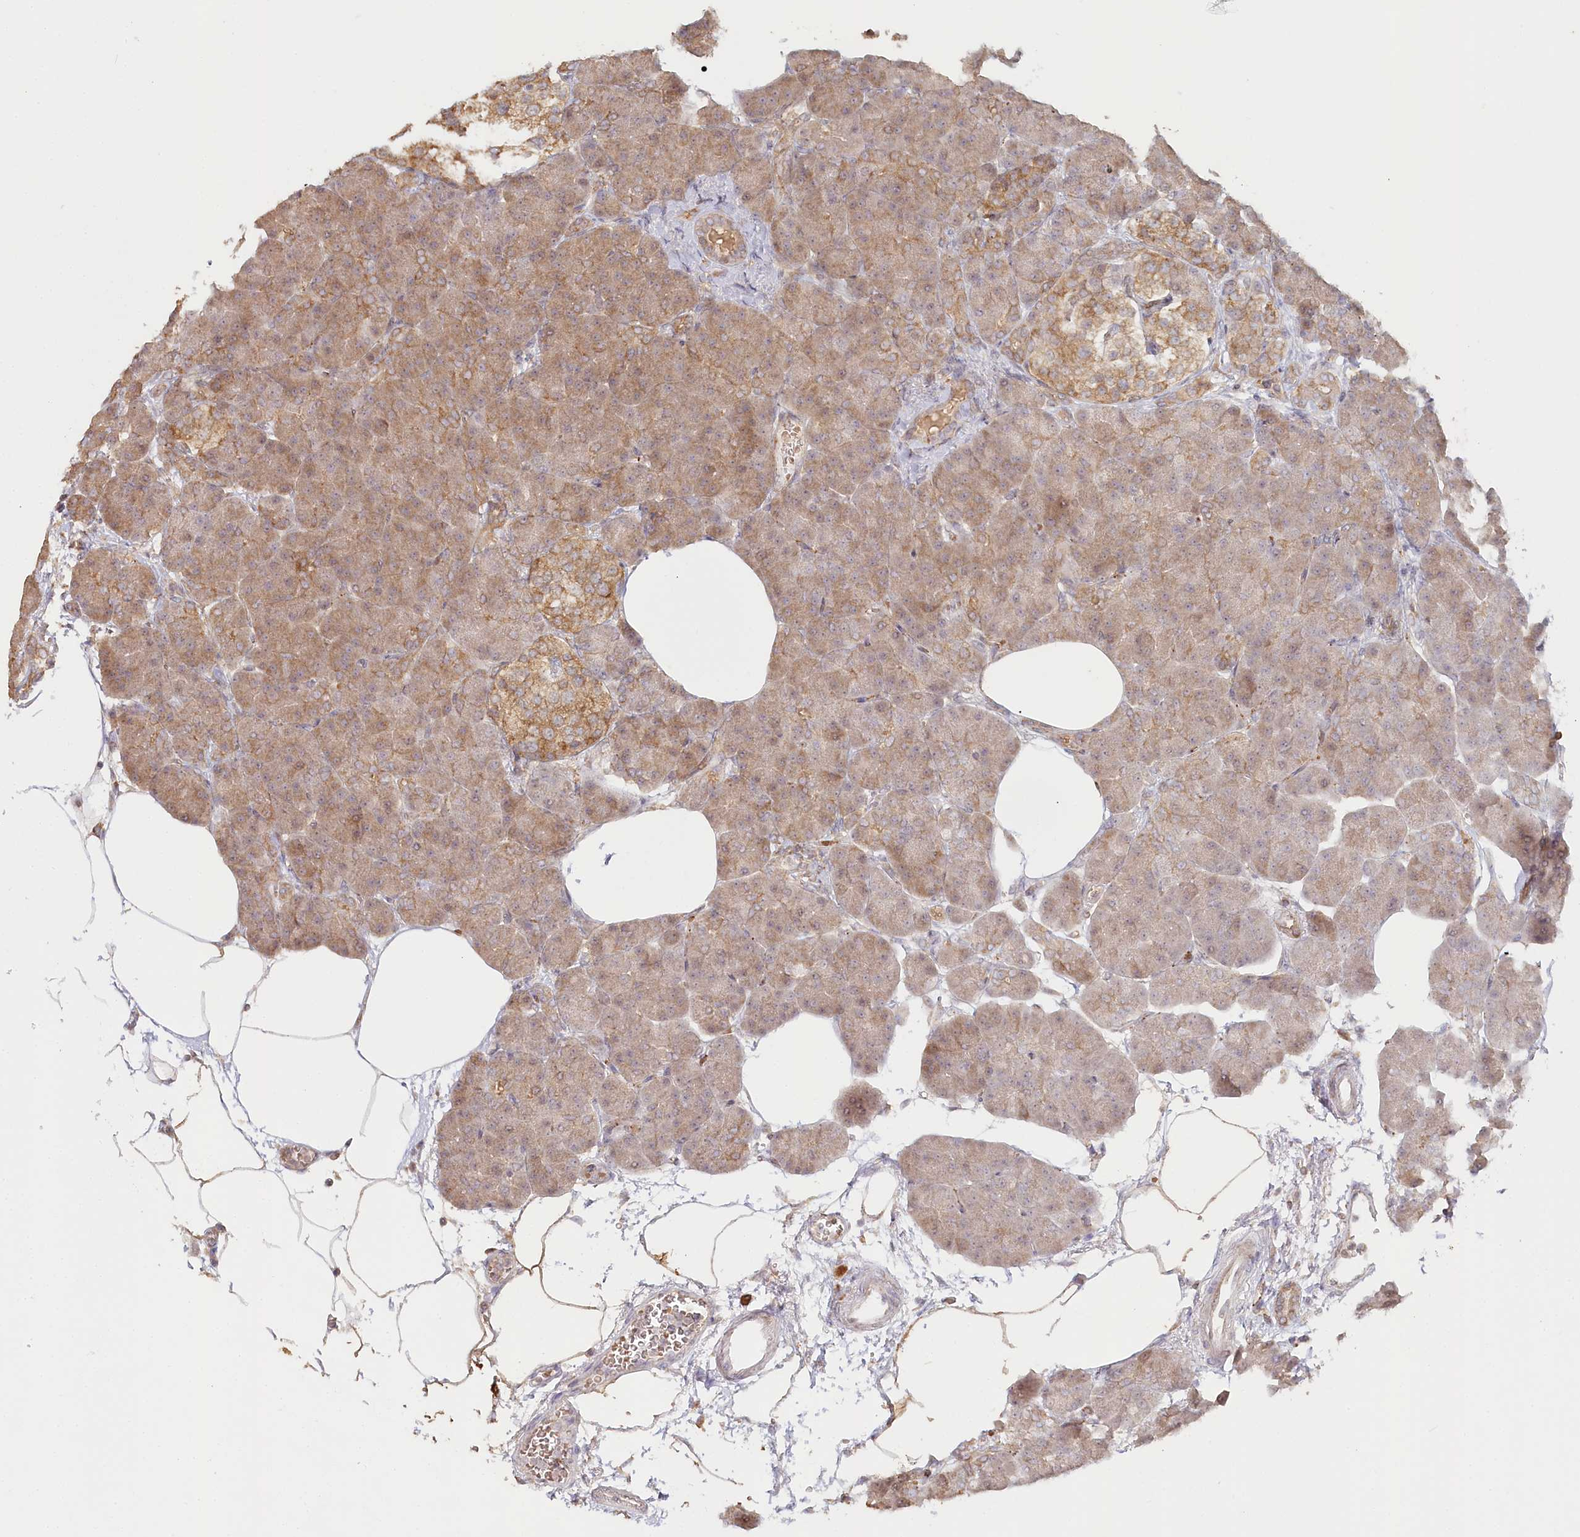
{"staining": {"intensity": "moderate", "quantity": ">75%", "location": "cytoplasmic/membranous"}, "tissue": "pancreas", "cell_type": "Exocrine glandular cells", "image_type": "normal", "snomed": [{"axis": "morphology", "description": "Normal tissue, NOS"}, {"axis": "topography", "description": "Pancreas"}], "caption": "The immunohistochemical stain labels moderate cytoplasmic/membranous staining in exocrine glandular cells of benign pancreas. (IHC, brightfield microscopy, high magnification).", "gene": "OTUD4", "patient": {"sex": "female", "age": 70}}